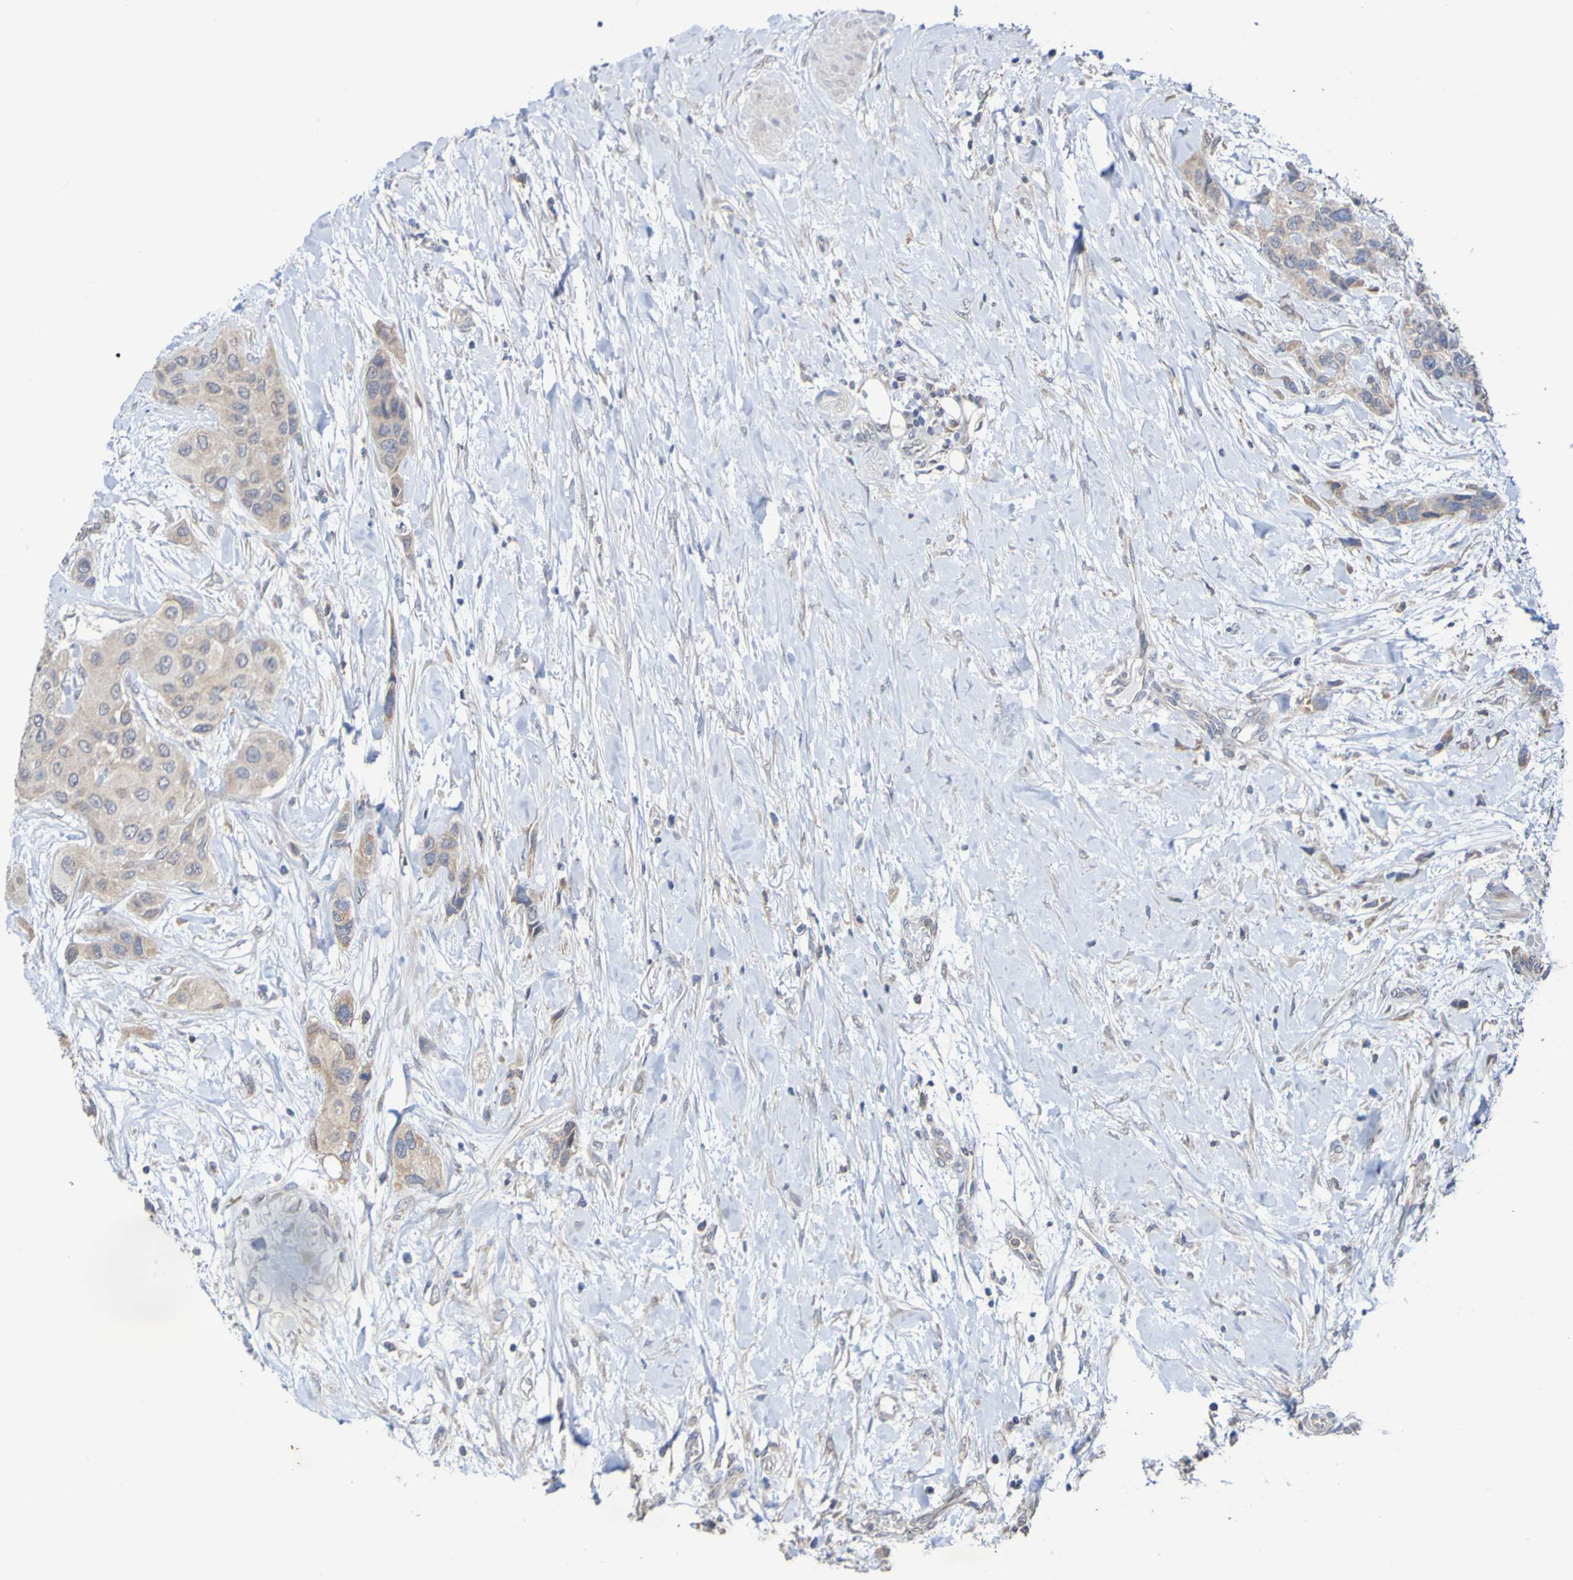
{"staining": {"intensity": "weak", "quantity": ">75%", "location": "cytoplasmic/membranous"}, "tissue": "urothelial cancer", "cell_type": "Tumor cells", "image_type": "cancer", "snomed": [{"axis": "morphology", "description": "Urothelial carcinoma, High grade"}, {"axis": "topography", "description": "Urinary bladder"}], "caption": "The photomicrograph displays immunohistochemical staining of high-grade urothelial carcinoma. There is weak cytoplasmic/membranous expression is seen in approximately >75% of tumor cells.", "gene": "C3orf18", "patient": {"sex": "female", "age": 56}}